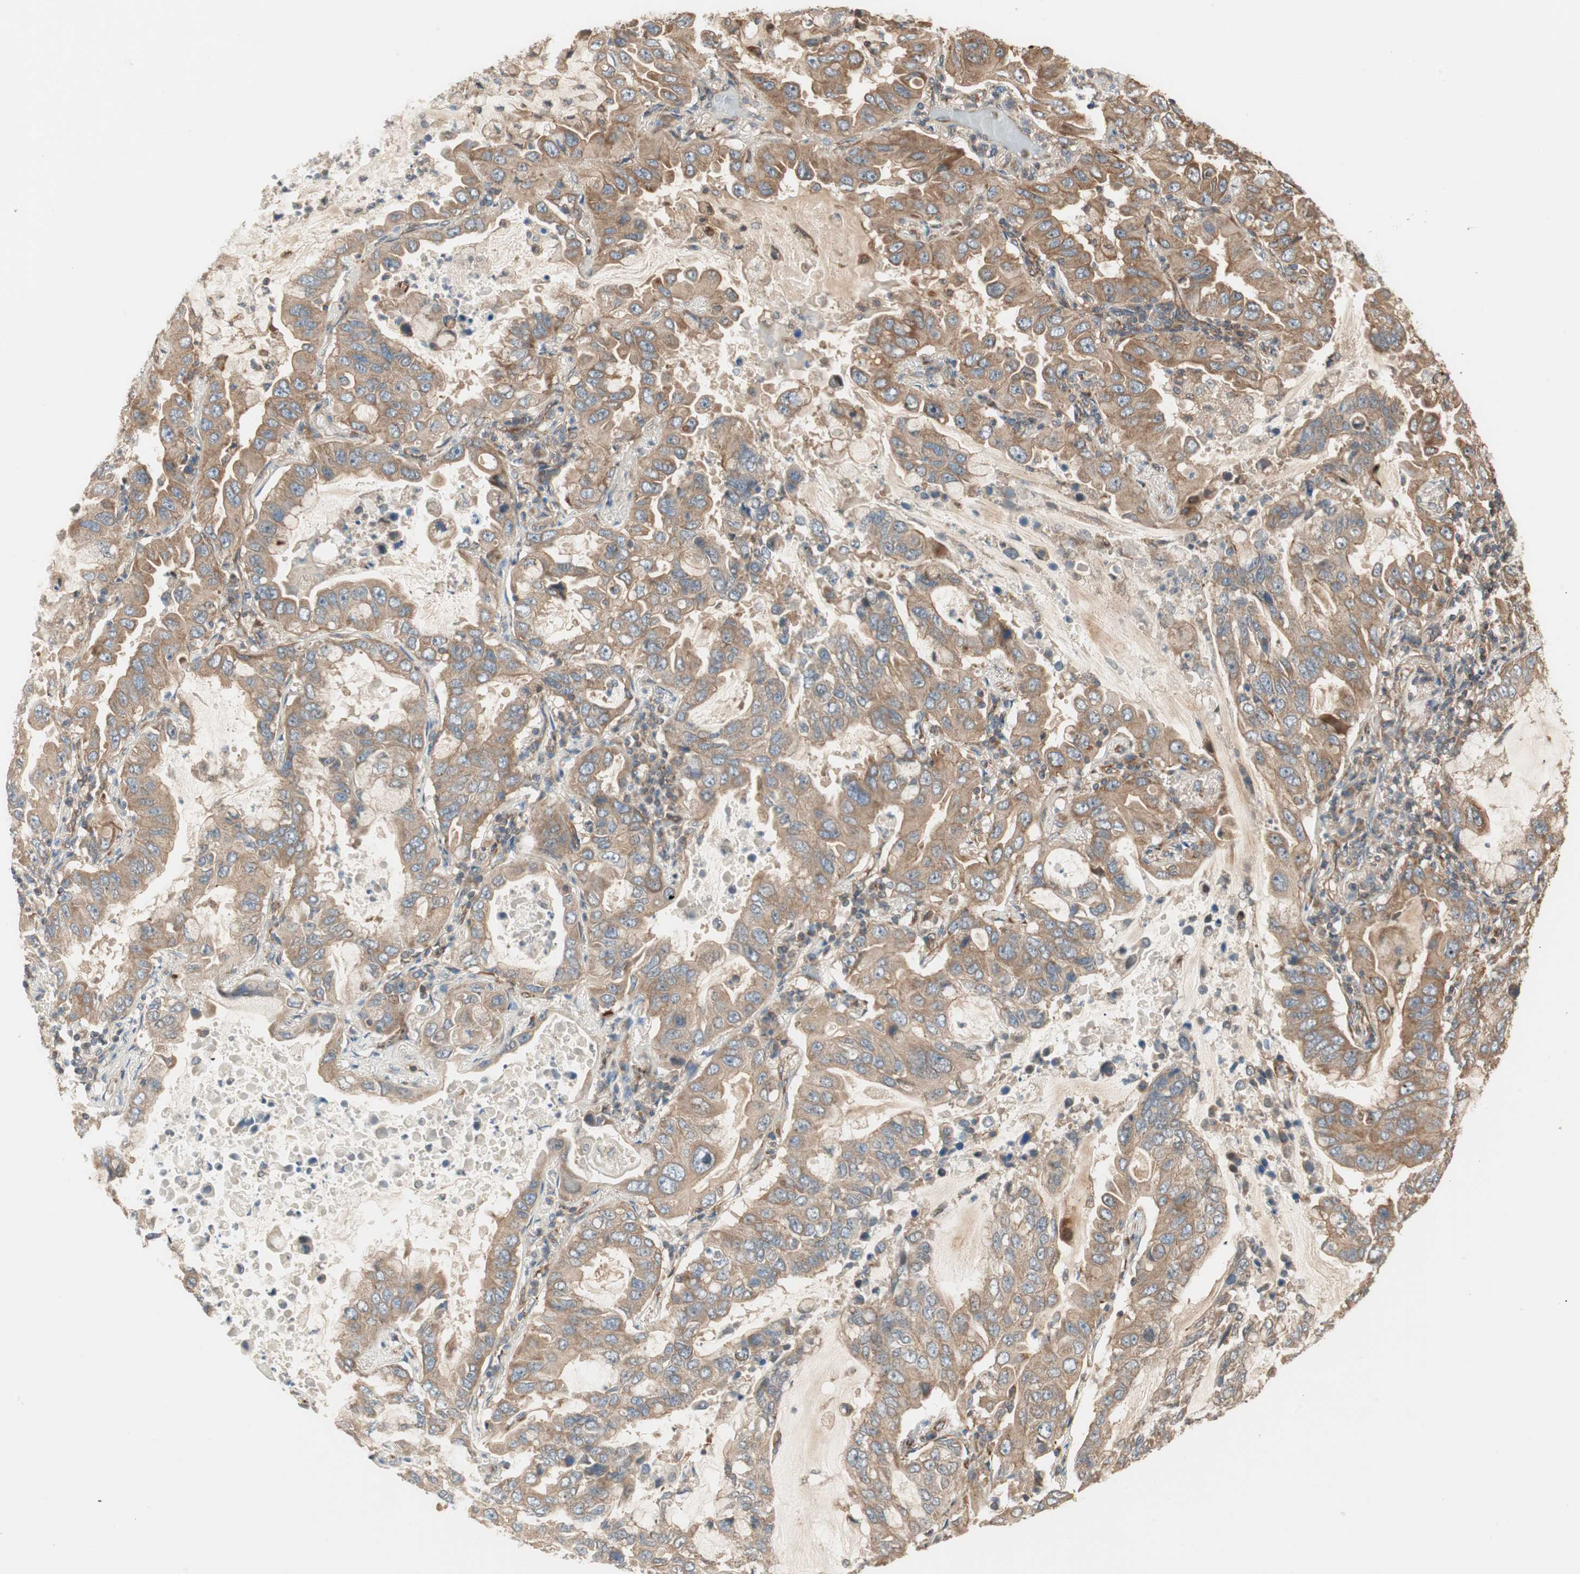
{"staining": {"intensity": "moderate", "quantity": ">75%", "location": "cytoplasmic/membranous"}, "tissue": "lung cancer", "cell_type": "Tumor cells", "image_type": "cancer", "snomed": [{"axis": "morphology", "description": "Adenocarcinoma, NOS"}, {"axis": "topography", "description": "Lung"}], "caption": "Human lung adenocarcinoma stained for a protein (brown) shows moderate cytoplasmic/membranous positive expression in about >75% of tumor cells.", "gene": "CTTNBP2NL", "patient": {"sex": "male", "age": 64}}